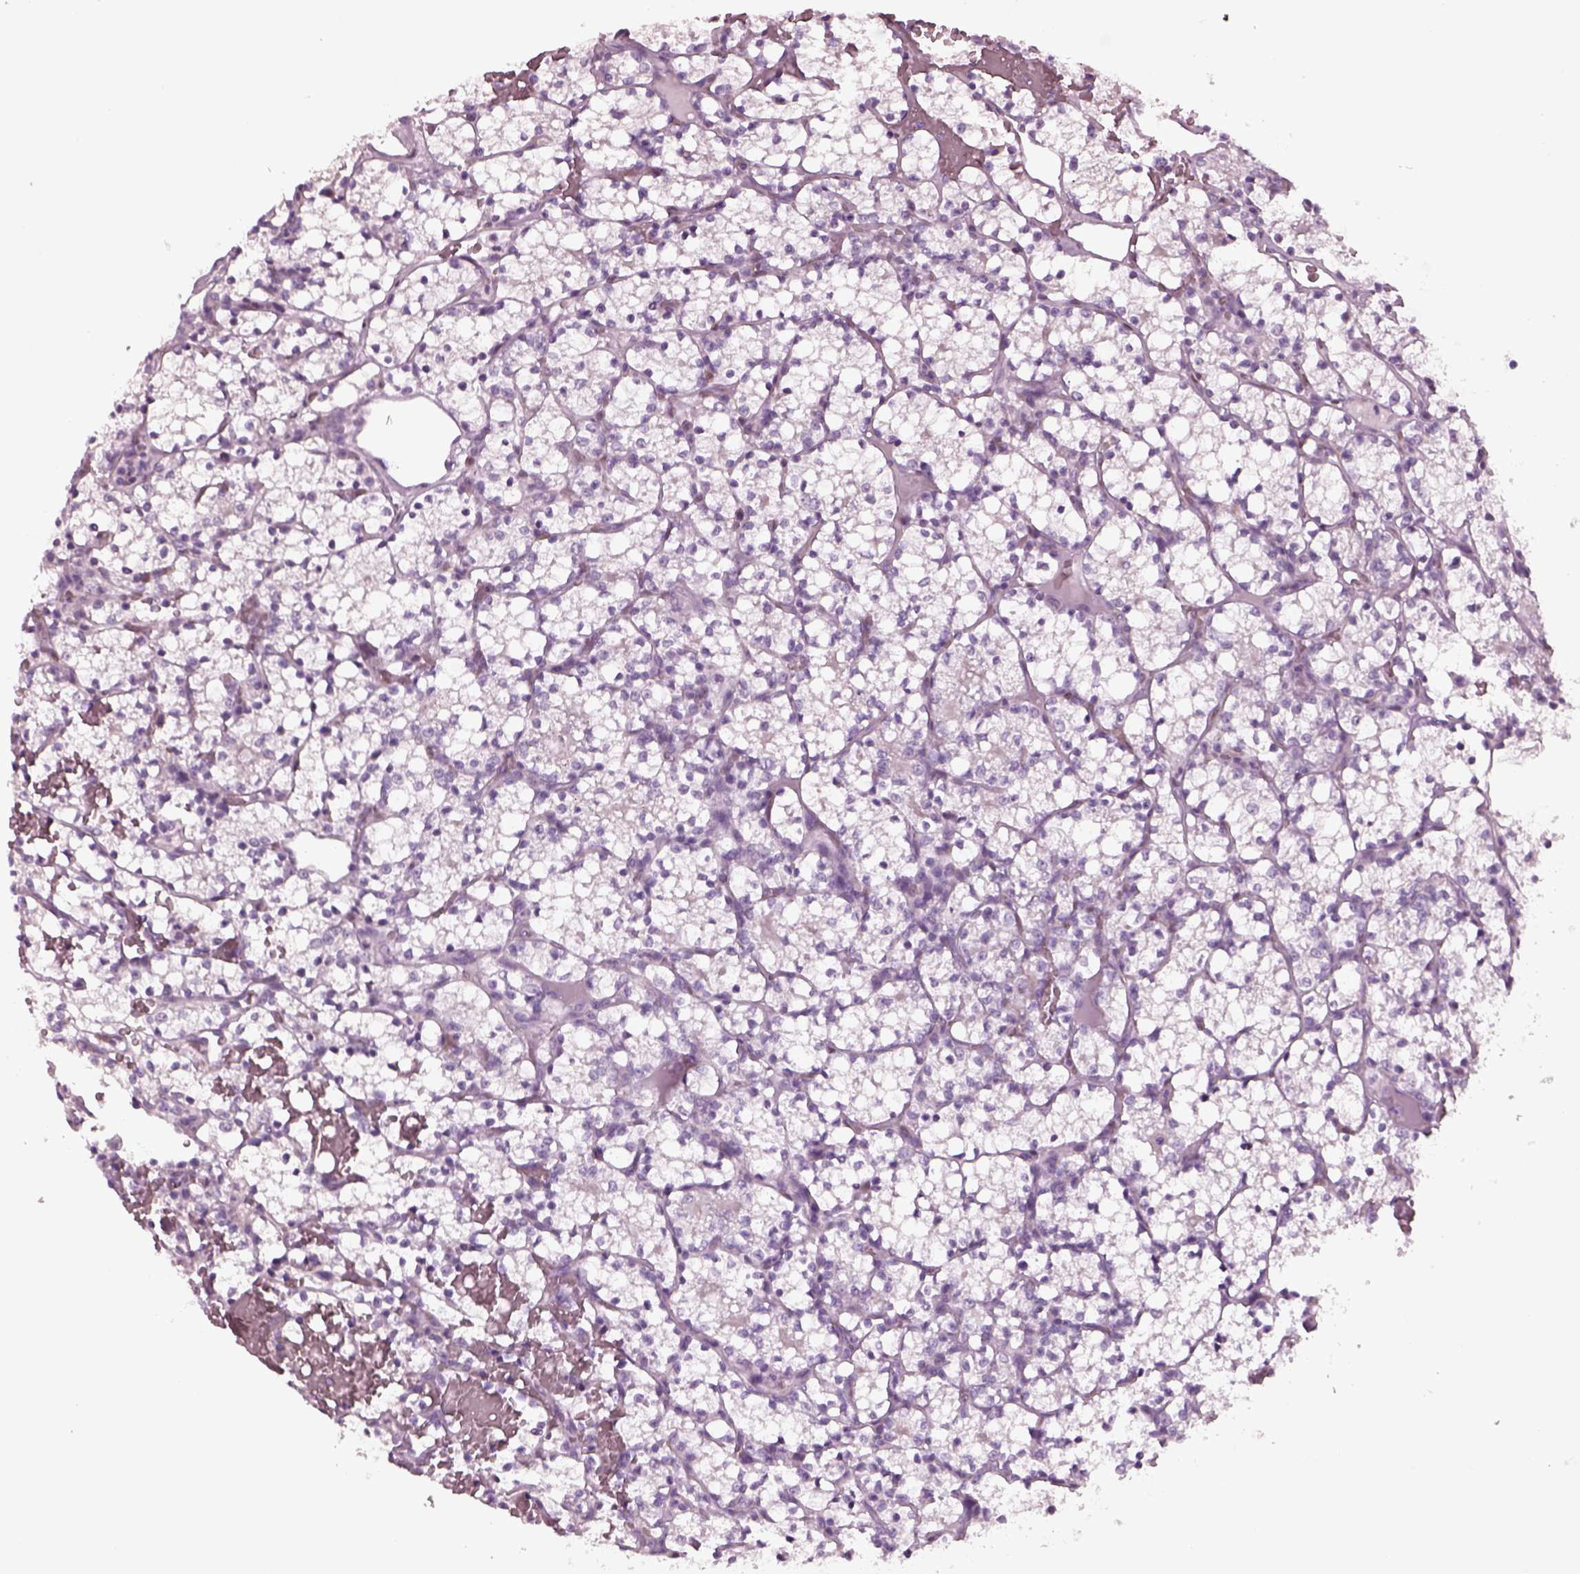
{"staining": {"intensity": "negative", "quantity": "none", "location": "none"}, "tissue": "renal cancer", "cell_type": "Tumor cells", "image_type": "cancer", "snomed": [{"axis": "morphology", "description": "Adenocarcinoma, NOS"}, {"axis": "topography", "description": "Kidney"}], "caption": "Immunohistochemical staining of human renal adenocarcinoma shows no significant positivity in tumor cells. (DAB immunohistochemistry with hematoxylin counter stain).", "gene": "TPPP2", "patient": {"sex": "female", "age": 69}}